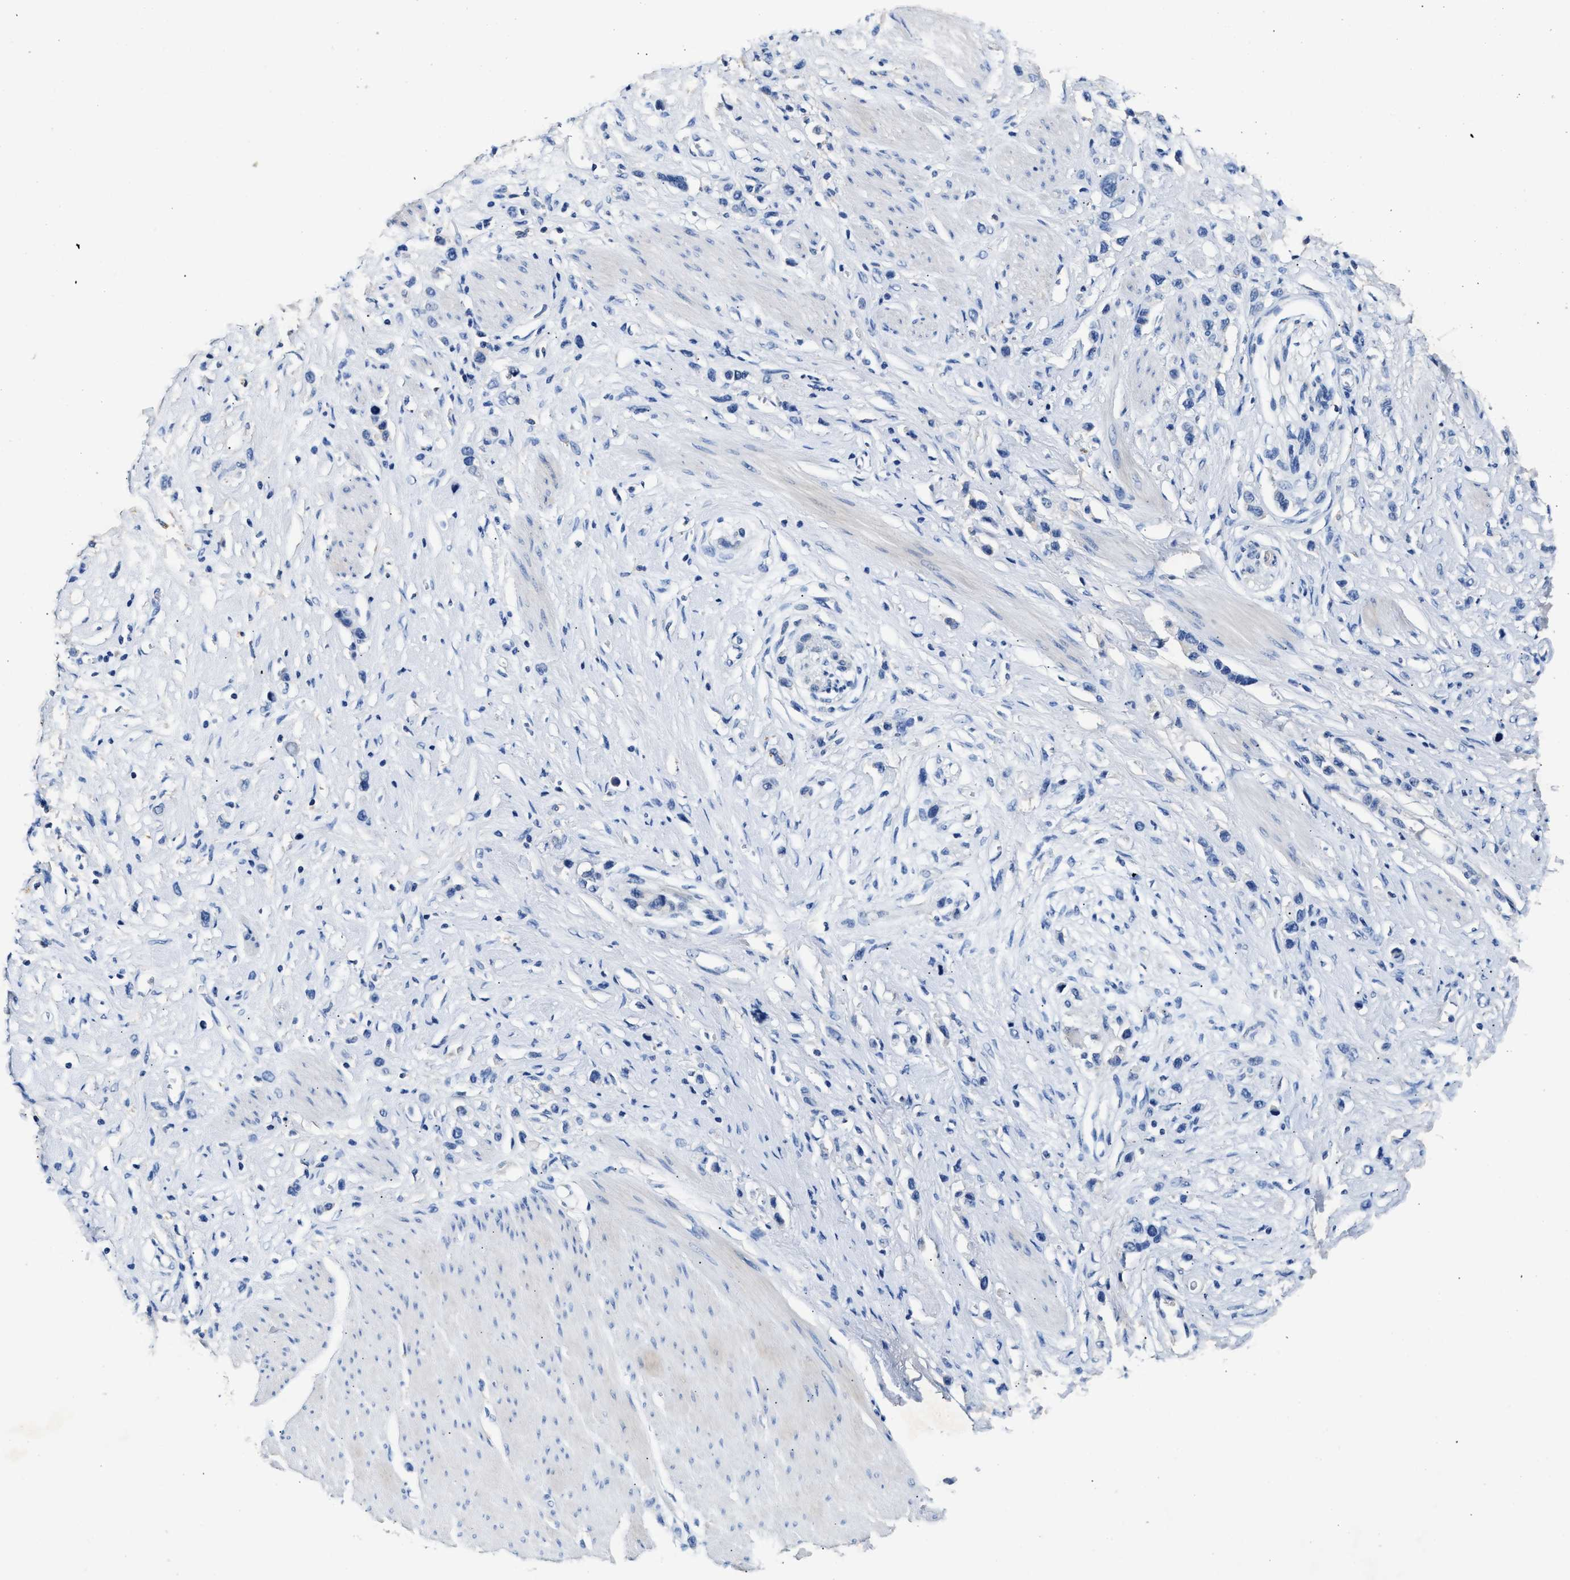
{"staining": {"intensity": "negative", "quantity": "none", "location": "none"}, "tissue": "stomach cancer", "cell_type": "Tumor cells", "image_type": "cancer", "snomed": [{"axis": "morphology", "description": "Adenocarcinoma, NOS"}, {"axis": "topography", "description": "Stomach"}], "caption": "Human adenocarcinoma (stomach) stained for a protein using immunohistochemistry (IHC) reveals no positivity in tumor cells.", "gene": "SLCO2B1", "patient": {"sex": "female", "age": 65}}